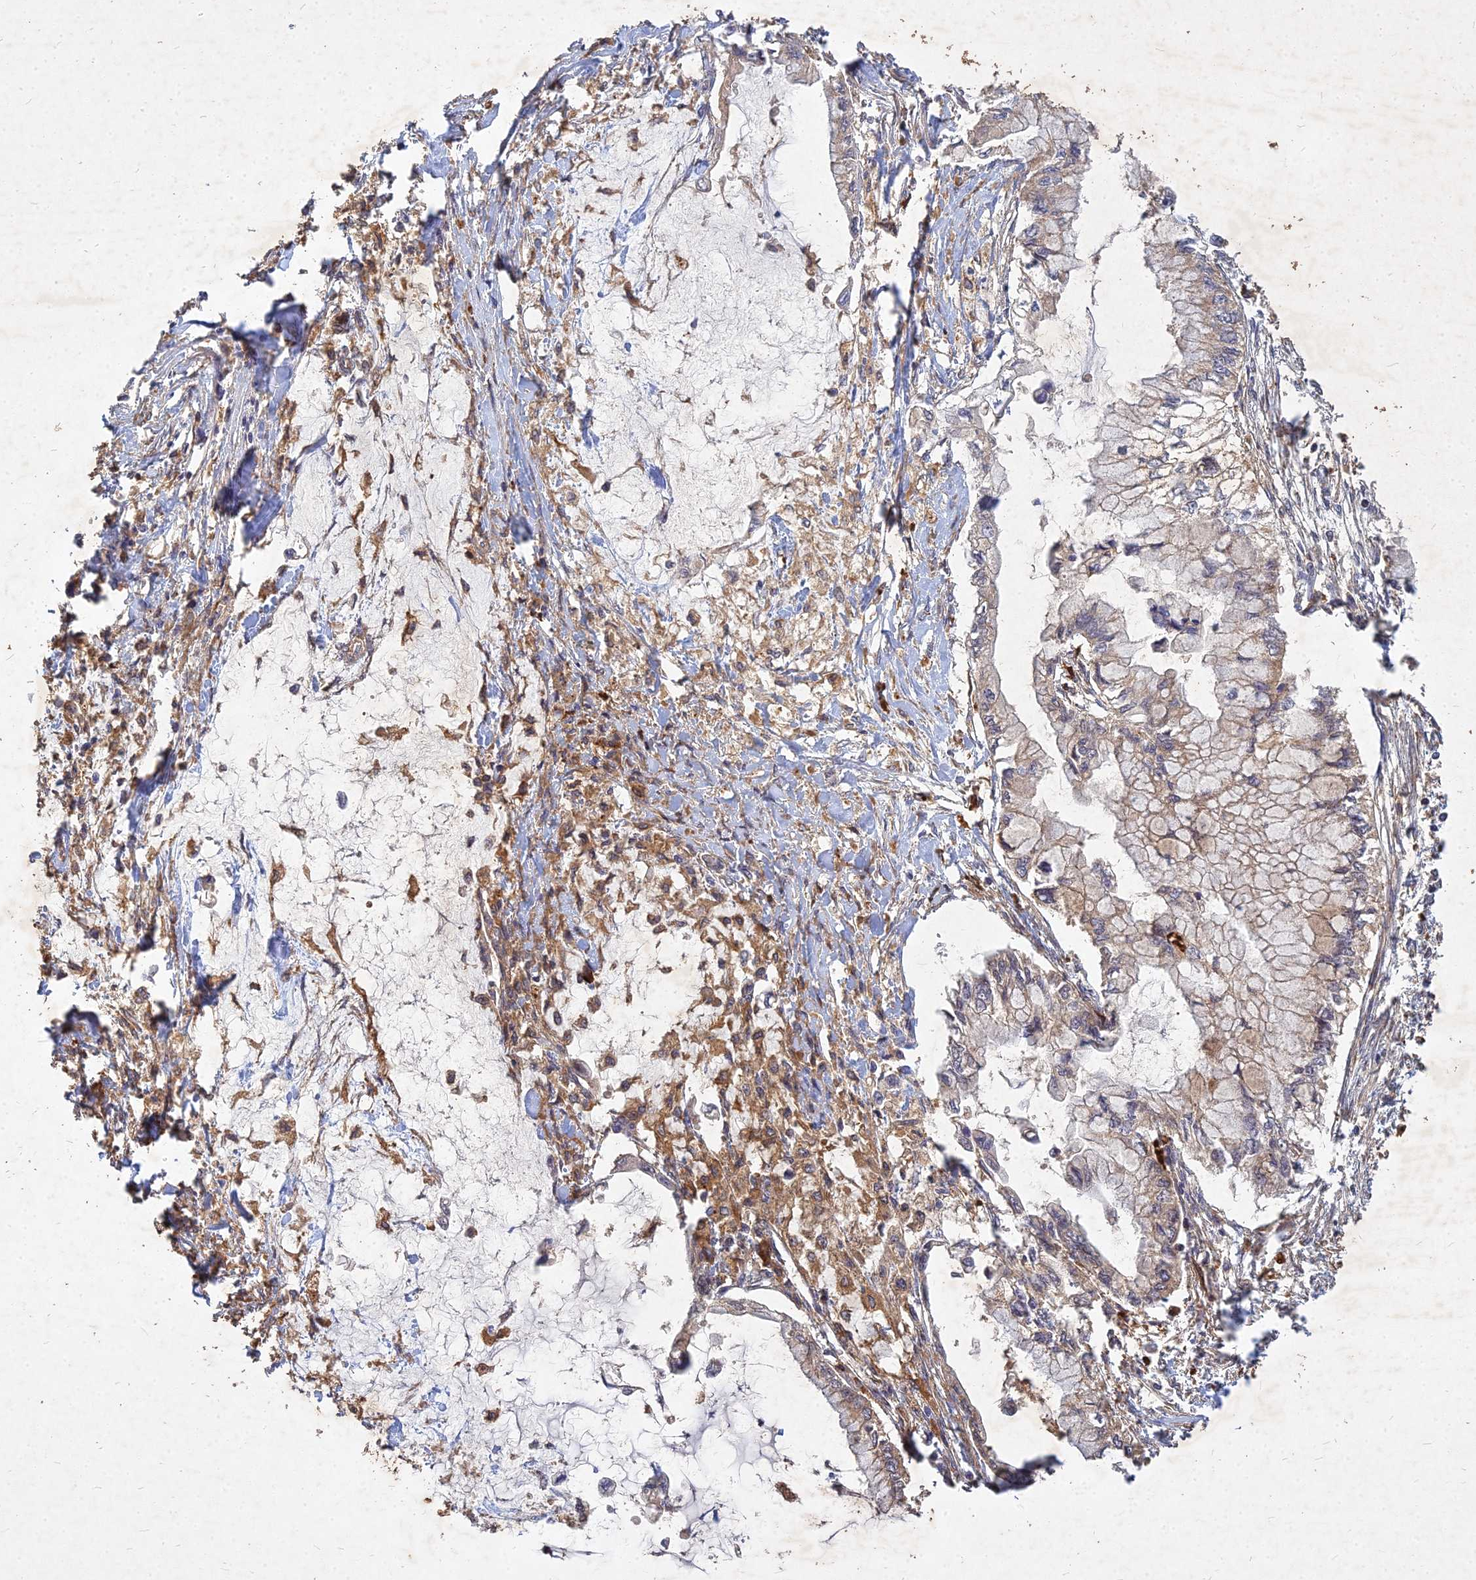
{"staining": {"intensity": "weak", "quantity": "25%-75%", "location": "cytoplasmic/membranous"}, "tissue": "pancreatic cancer", "cell_type": "Tumor cells", "image_type": "cancer", "snomed": [{"axis": "morphology", "description": "Adenocarcinoma, NOS"}, {"axis": "topography", "description": "Pancreas"}], "caption": "This histopathology image reveals immunohistochemistry (IHC) staining of human pancreatic adenocarcinoma, with low weak cytoplasmic/membranous positivity in approximately 25%-75% of tumor cells.", "gene": "UBE2W", "patient": {"sex": "male", "age": 48}}